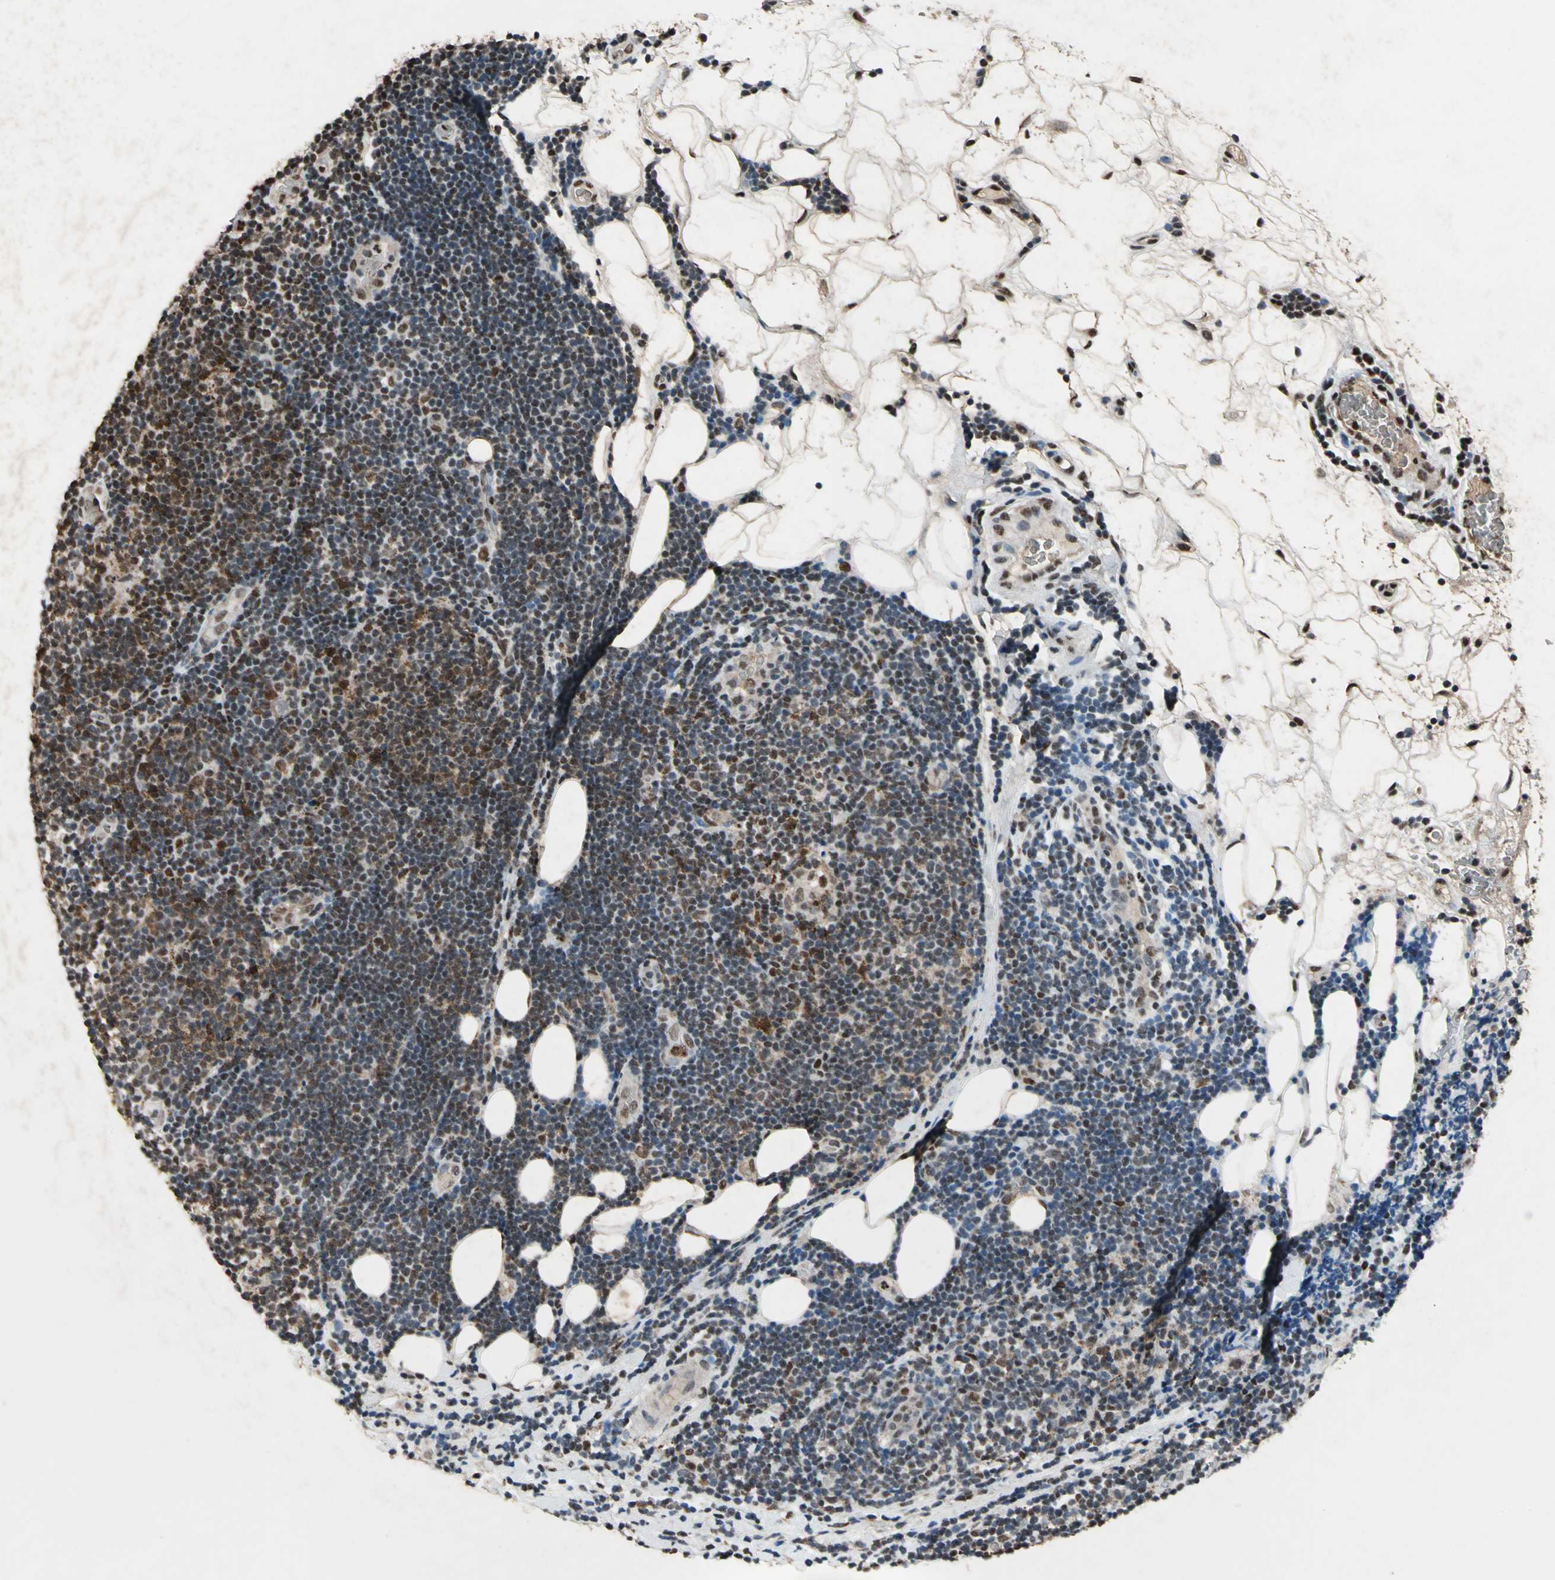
{"staining": {"intensity": "moderate", "quantity": "25%-75%", "location": "cytoplasmic/membranous,nuclear"}, "tissue": "lymphoma", "cell_type": "Tumor cells", "image_type": "cancer", "snomed": [{"axis": "morphology", "description": "Malignant lymphoma, non-Hodgkin's type, Low grade"}, {"axis": "topography", "description": "Lymph node"}], "caption": "Immunohistochemistry image of neoplastic tissue: human malignant lymphoma, non-Hodgkin's type (low-grade) stained using immunohistochemistry (IHC) demonstrates medium levels of moderate protein expression localized specifically in the cytoplasmic/membranous and nuclear of tumor cells, appearing as a cytoplasmic/membranous and nuclear brown color.", "gene": "ANP32A", "patient": {"sex": "male", "age": 83}}